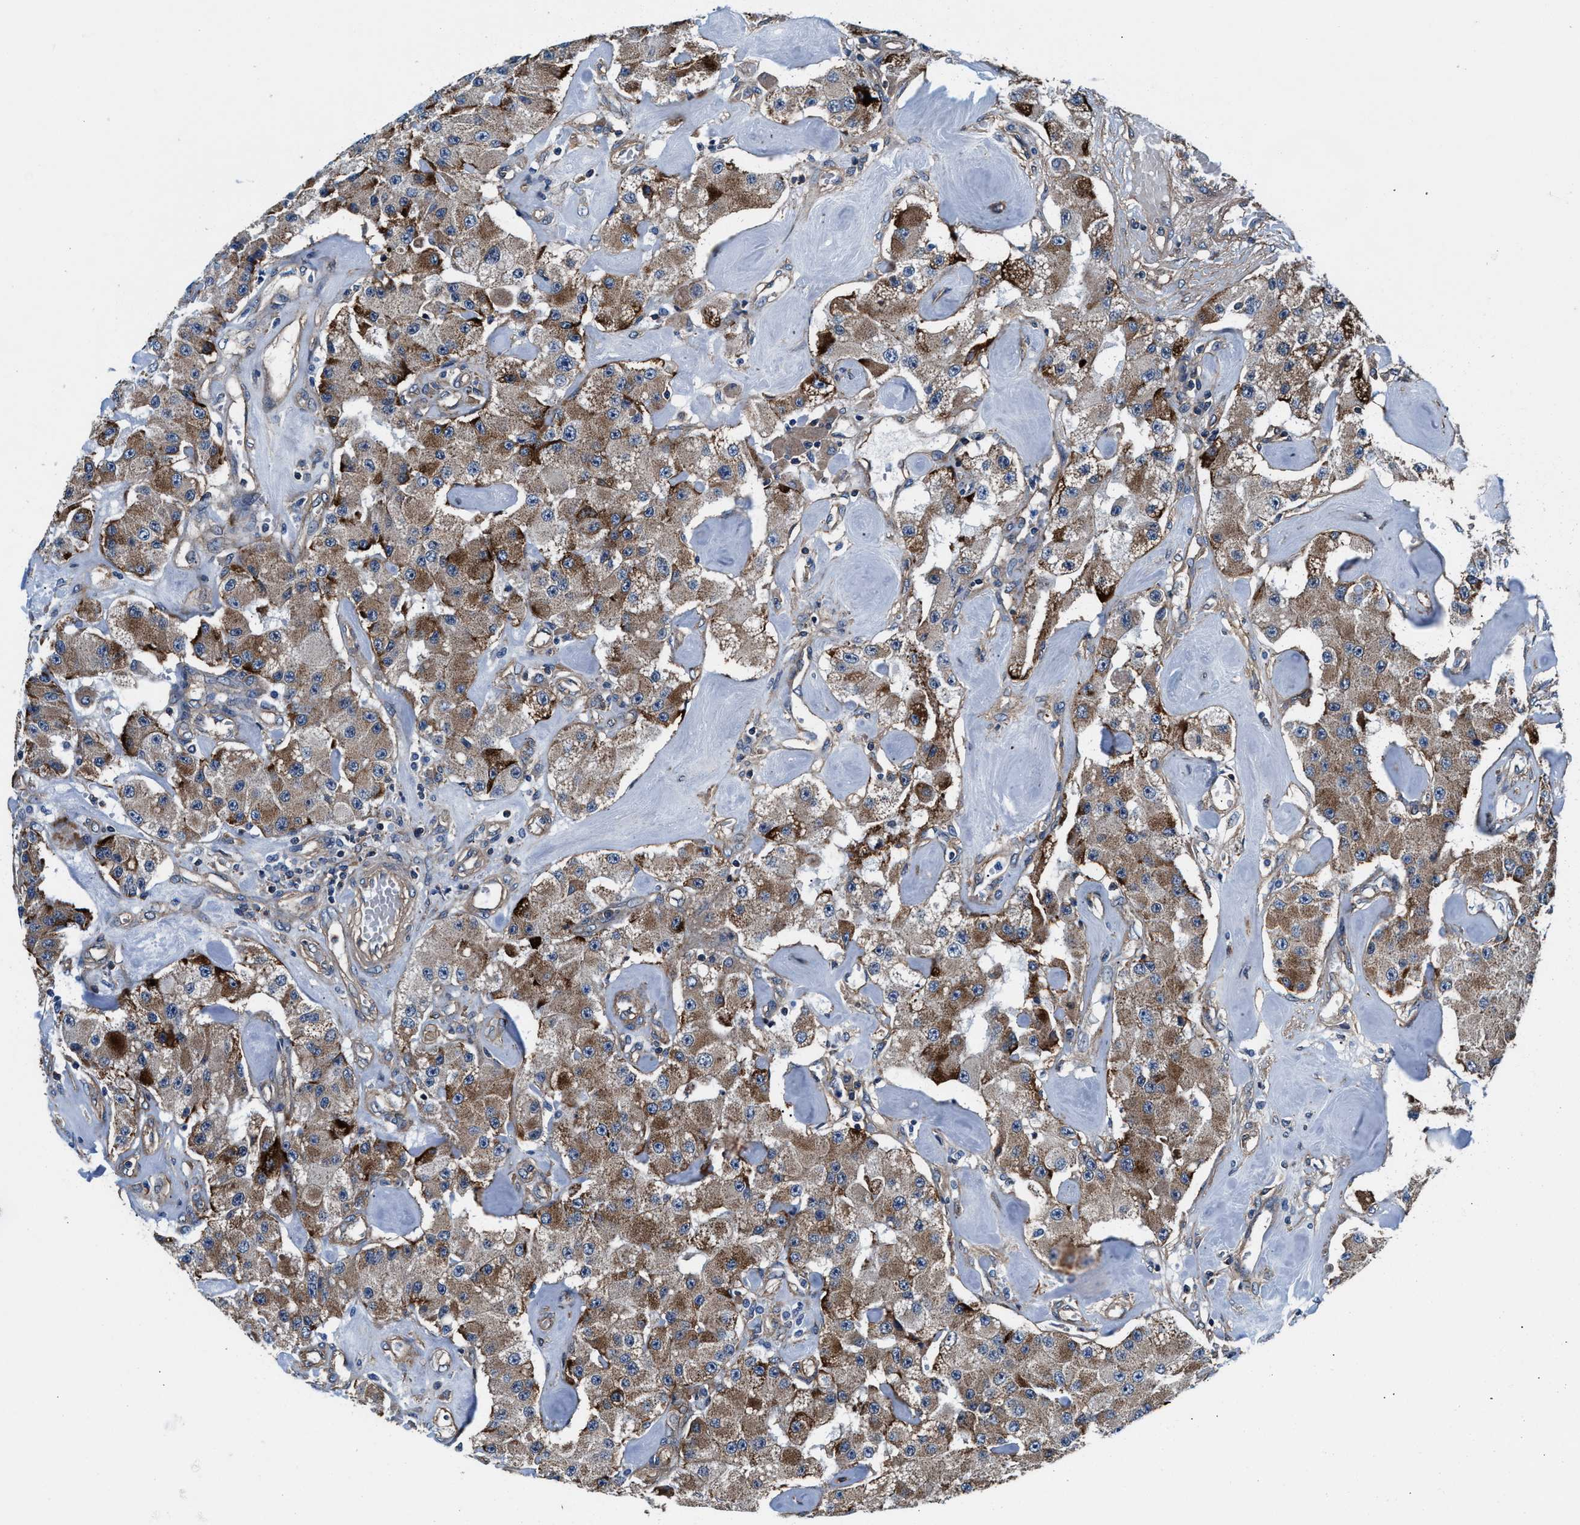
{"staining": {"intensity": "moderate", "quantity": "25%-75%", "location": "cytoplasmic/membranous"}, "tissue": "carcinoid", "cell_type": "Tumor cells", "image_type": "cancer", "snomed": [{"axis": "morphology", "description": "Carcinoid, malignant, NOS"}, {"axis": "topography", "description": "Pancreas"}], "caption": "A micrograph of human malignant carcinoid stained for a protein exhibits moderate cytoplasmic/membranous brown staining in tumor cells. (Stains: DAB in brown, nuclei in blue, Microscopy: brightfield microscopy at high magnification).", "gene": "NKTR", "patient": {"sex": "male", "age": 41}}